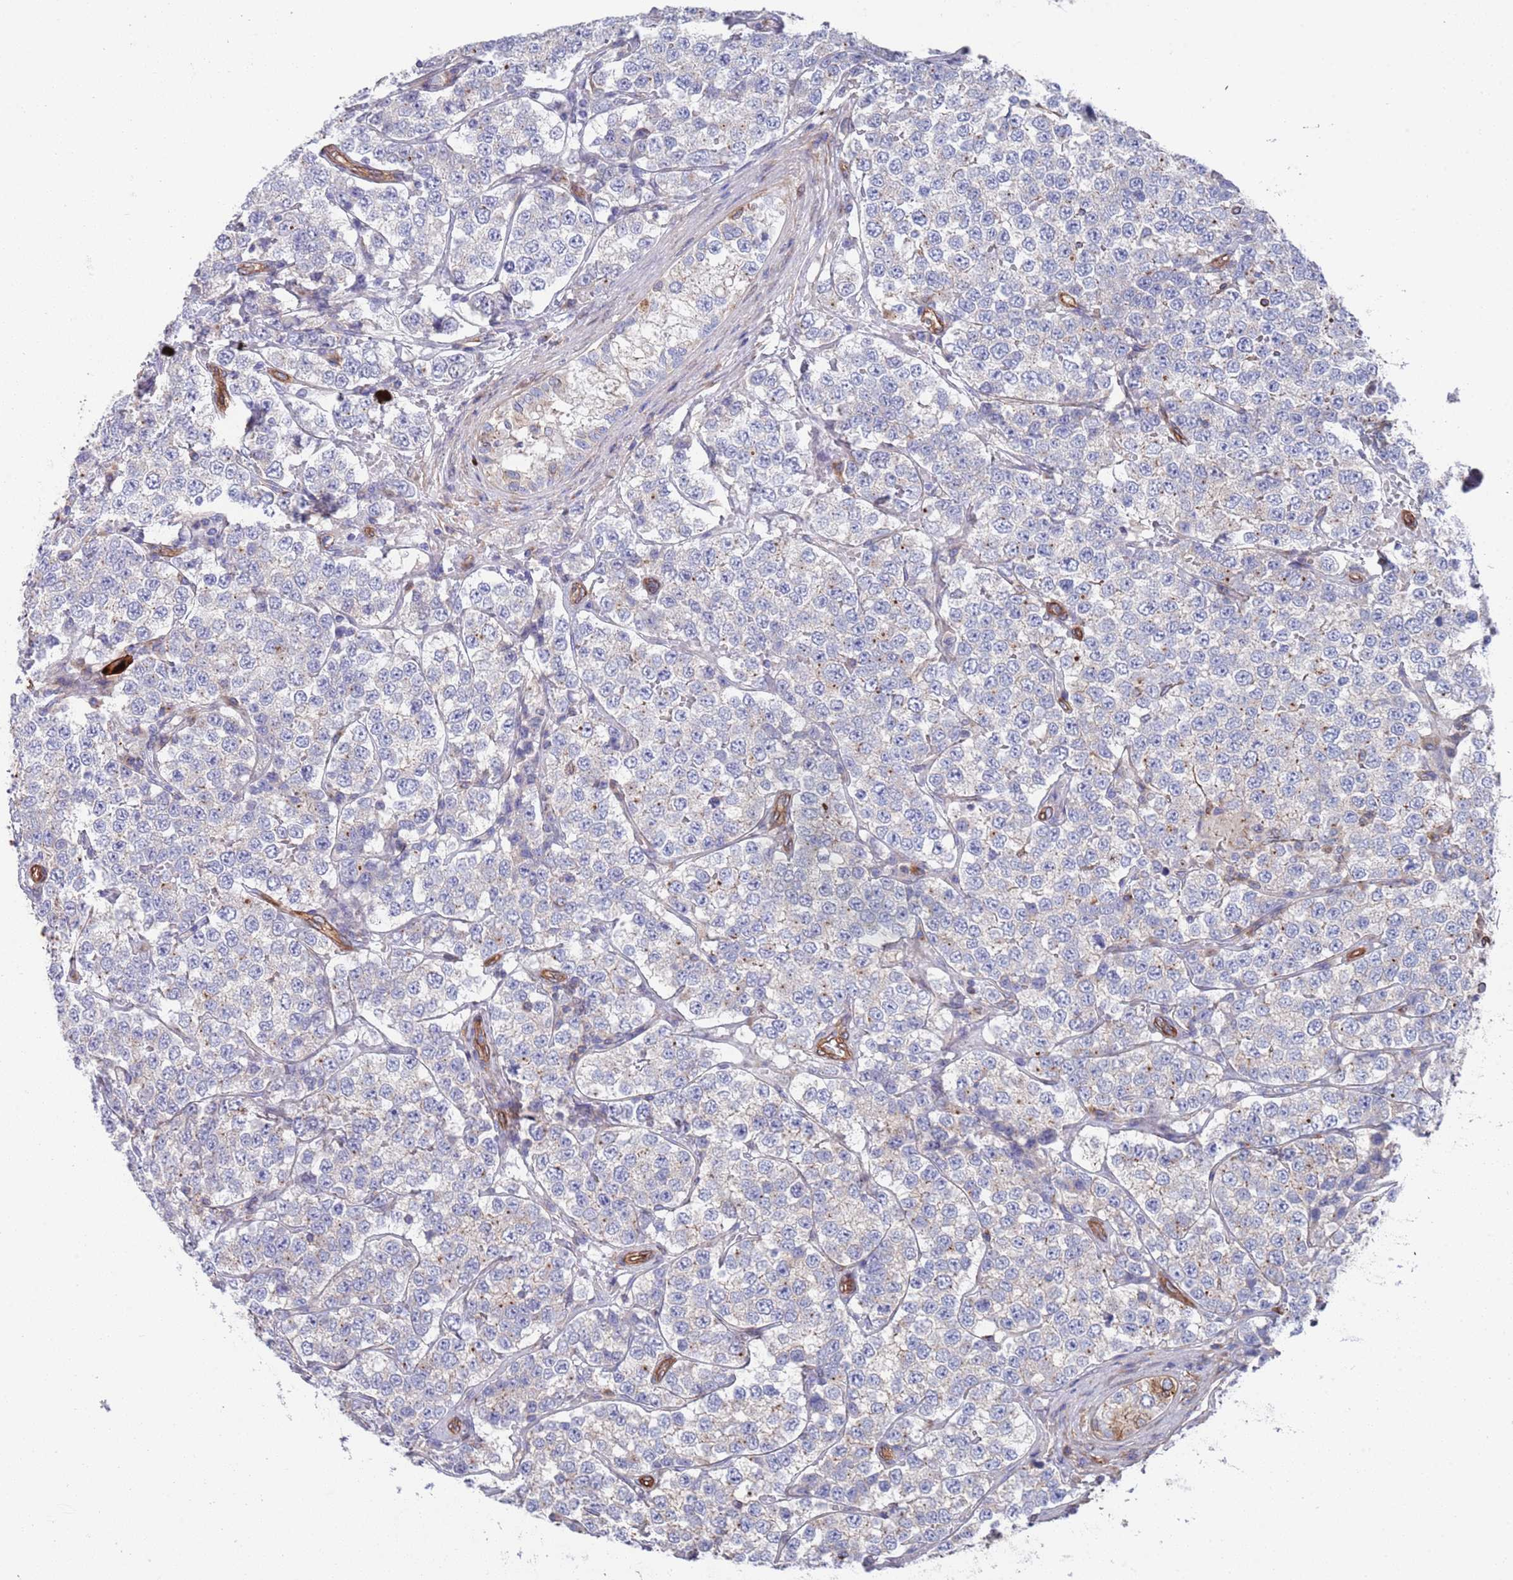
{"staining": {"intensity": "negative", "quantity": "none", "location": "none"}, "tissue": "testis cancer", "cell_type": "Tumor cells", "image_type": "cancer", "snomed": [{"axis": "morphology", "description": "Seminoma, NOS"}, {"axis": "topography", "description": "Testis"}], "caption": "Immunohistochemical staining of seminoma (testis) displays no significant positivity in tumor cells.", "gene": "JAKMIP2", "patient": {"sex": "male", "age": 34}}